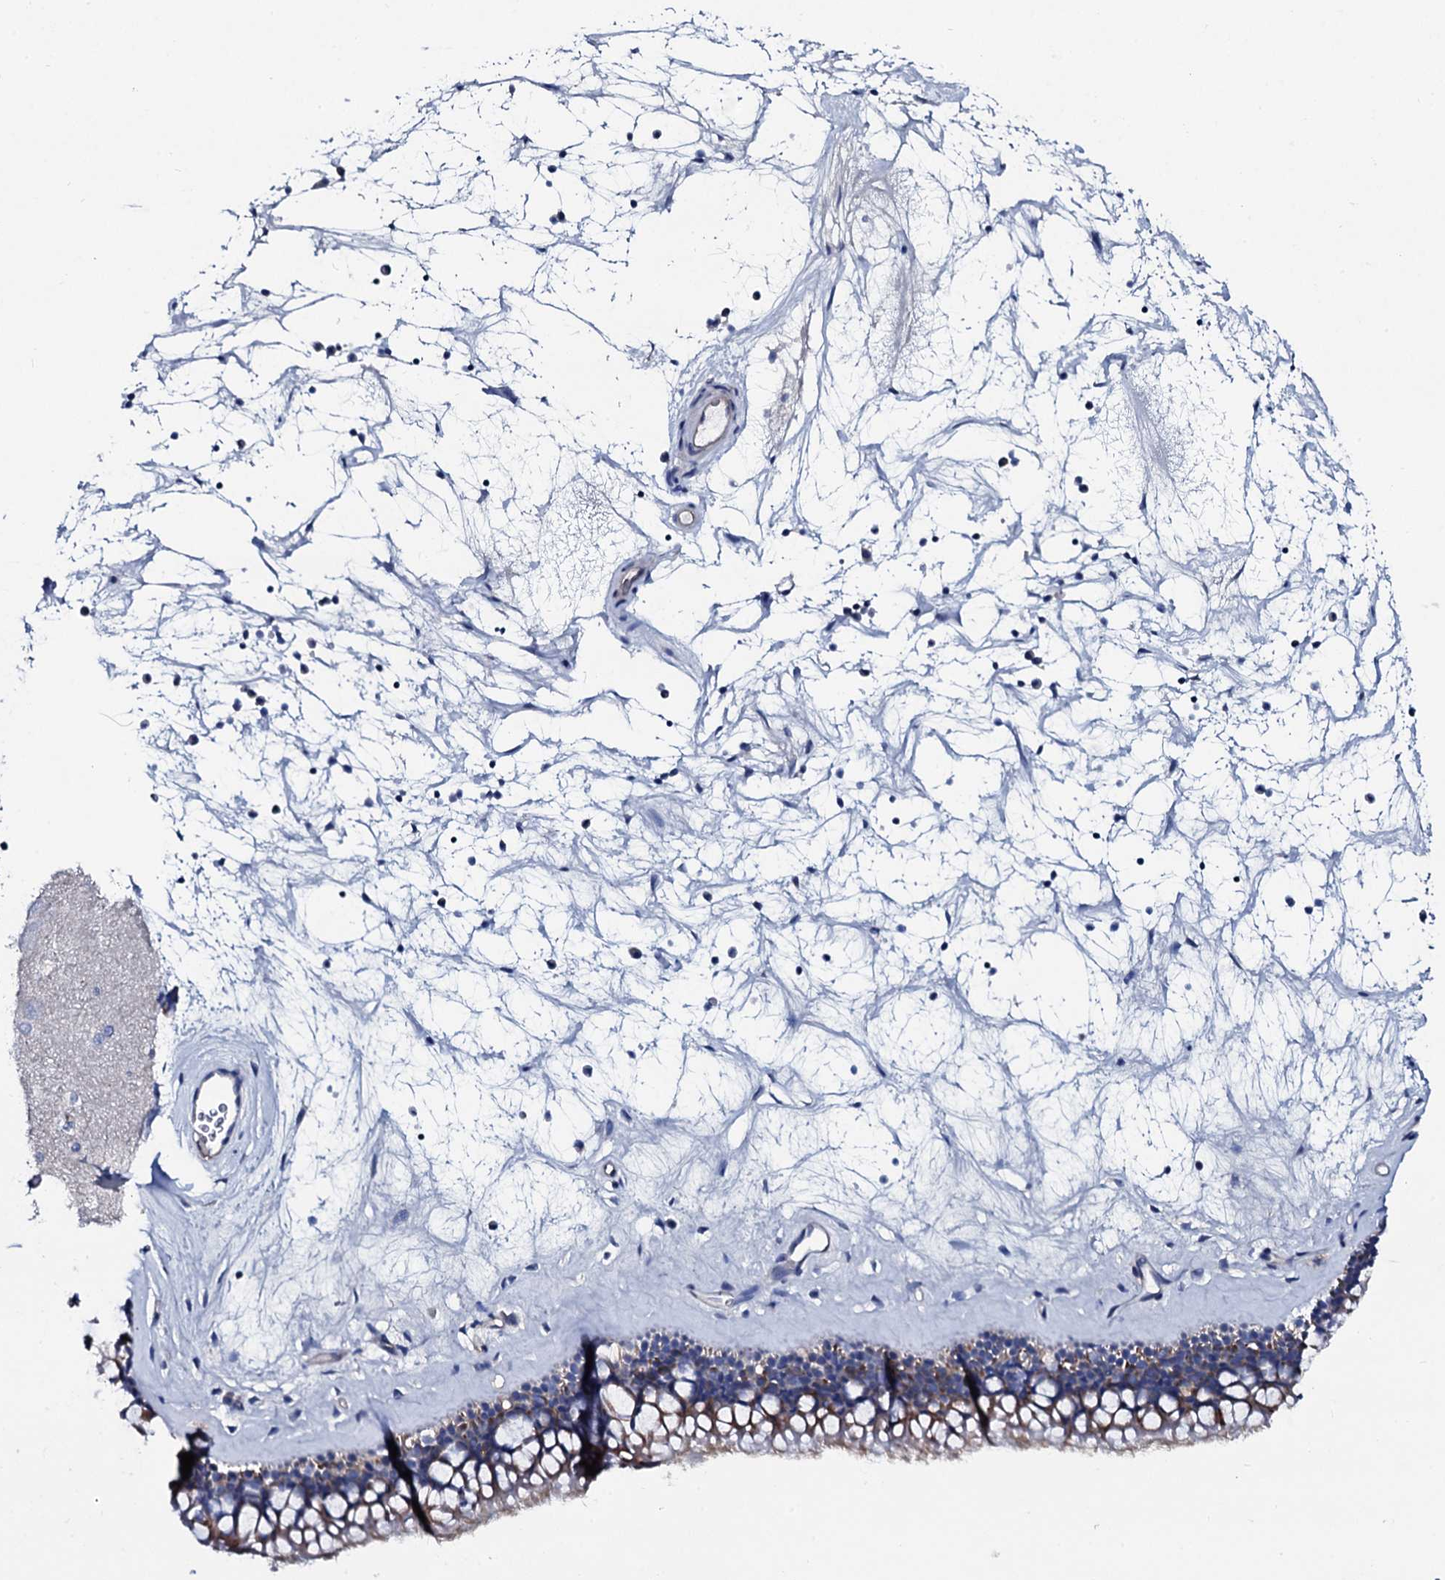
{"staining": {"intensity": "moderate", "quantity": "25%-75%", "location": "cytoplasmic/membranous"}, "tissue": "nasopharynx", "cell_type": "Respiratory epithelial cells", "image_type": "normal", "snomed": [{"axis": "morphology", "description": "Normal tissue, NOS"}, {"axis": "topography", "description": "Nasopharynx"}], "caption": "Protein analysis of normal nasopharynx exhibits moderate cytoplasmic/membranous positivity in approximately 25%-75% of respiratory epithelial cells. Nuclei are stained in blue.", "gene": "GYS2", "patient": {"sex": "male", "age": 64}}